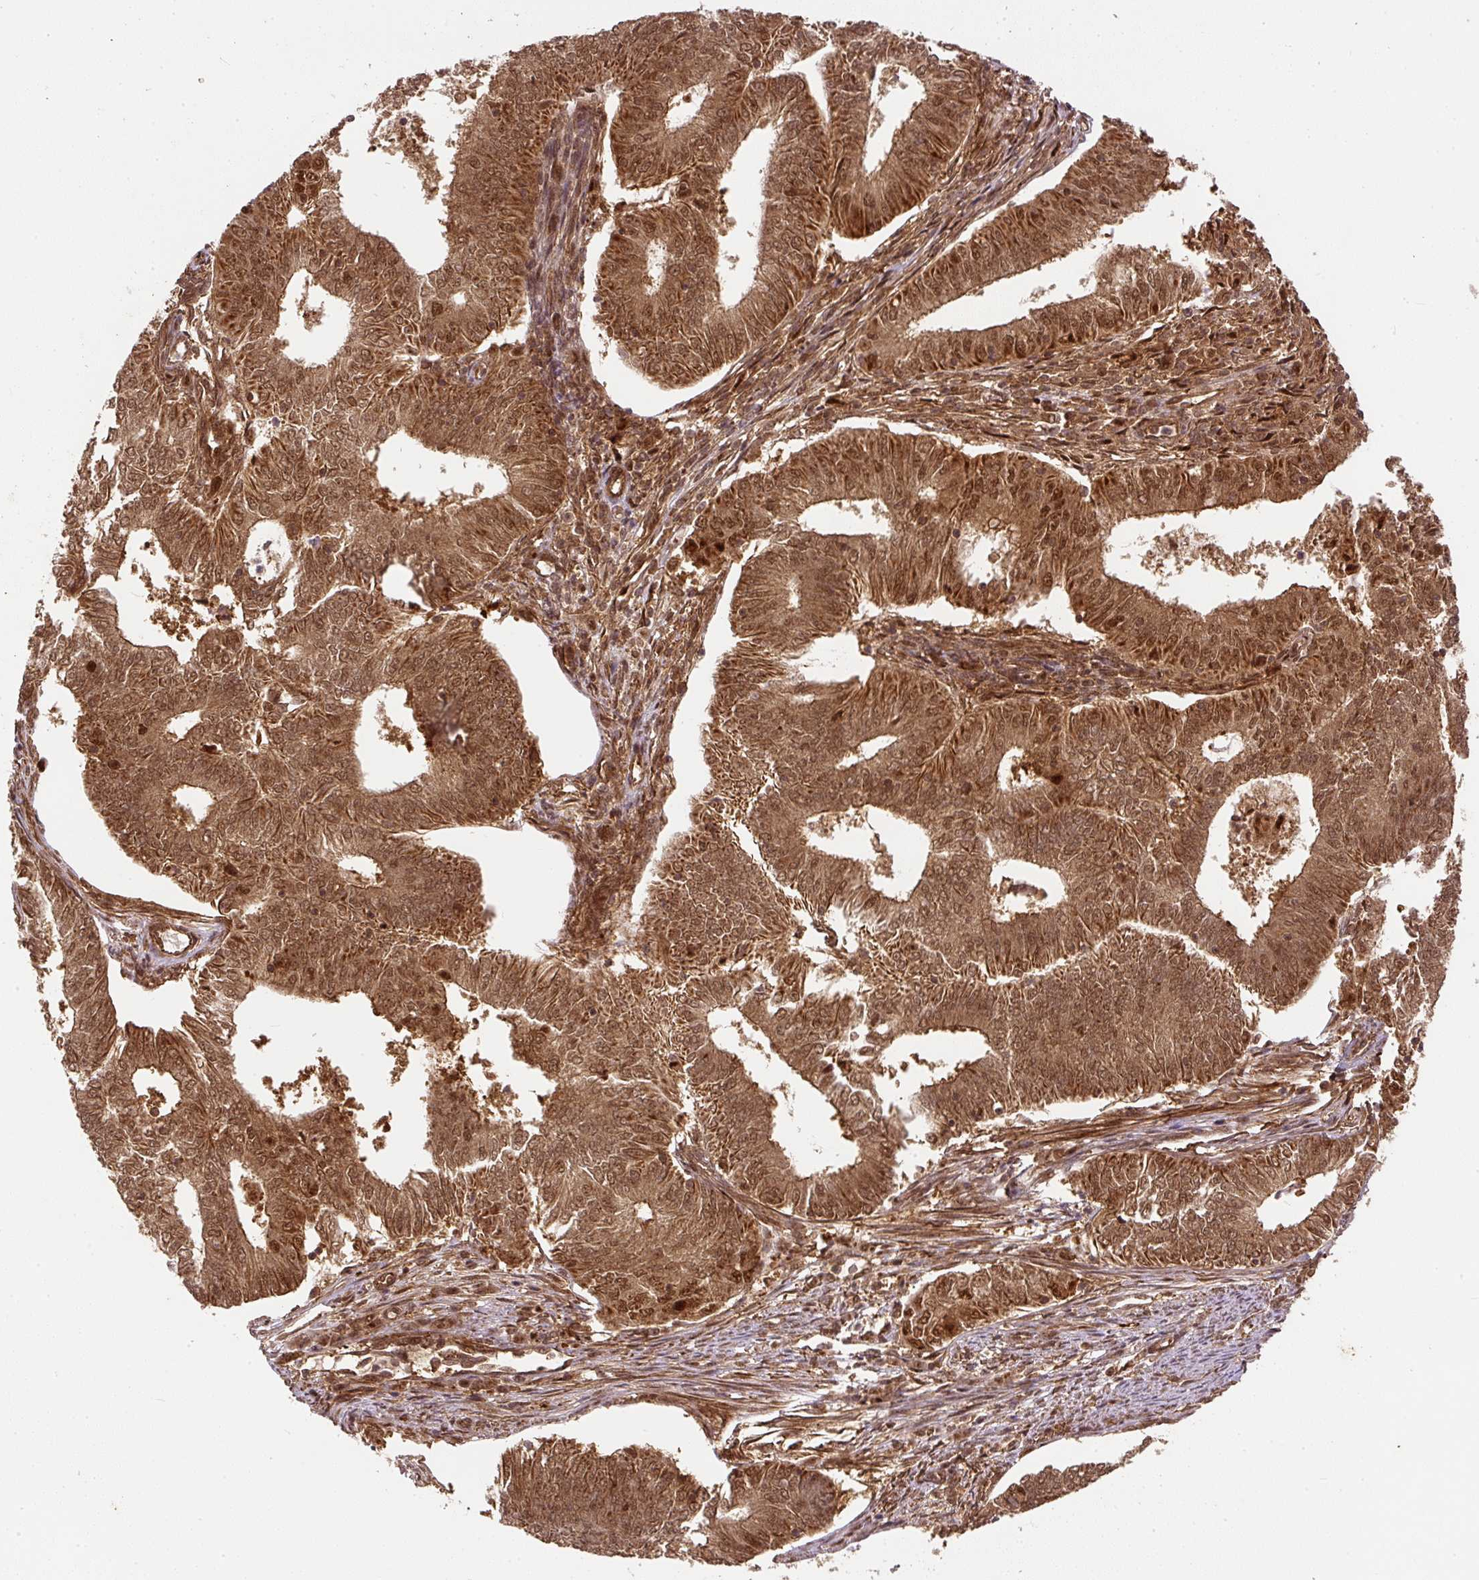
{"staining": {"intensity": "strong", "quantity": ">75%", "location": "cytoplasmic/membranous,nuclear"}, "tissue": "endometrial cancer", "cell_type": "Tumor cells", "image_type": "cancer", "snomed": [{"axis": "morphology", "description": "Adenocarcinoma, NOS"}, {"axis": "topography", "description": "Endometrium"}], "caption": "The image reveals immunohistochemical staining of endometrial adenocarcinoma. There is strong cytoplasmic/membranous and nuclear positivity is identified in about >75% of tumor cells. (Brightfield microscopy of DAB IHC at high magnification).", "gene": "PSMD1", "patient": {"sex": "female", "age": 62}}